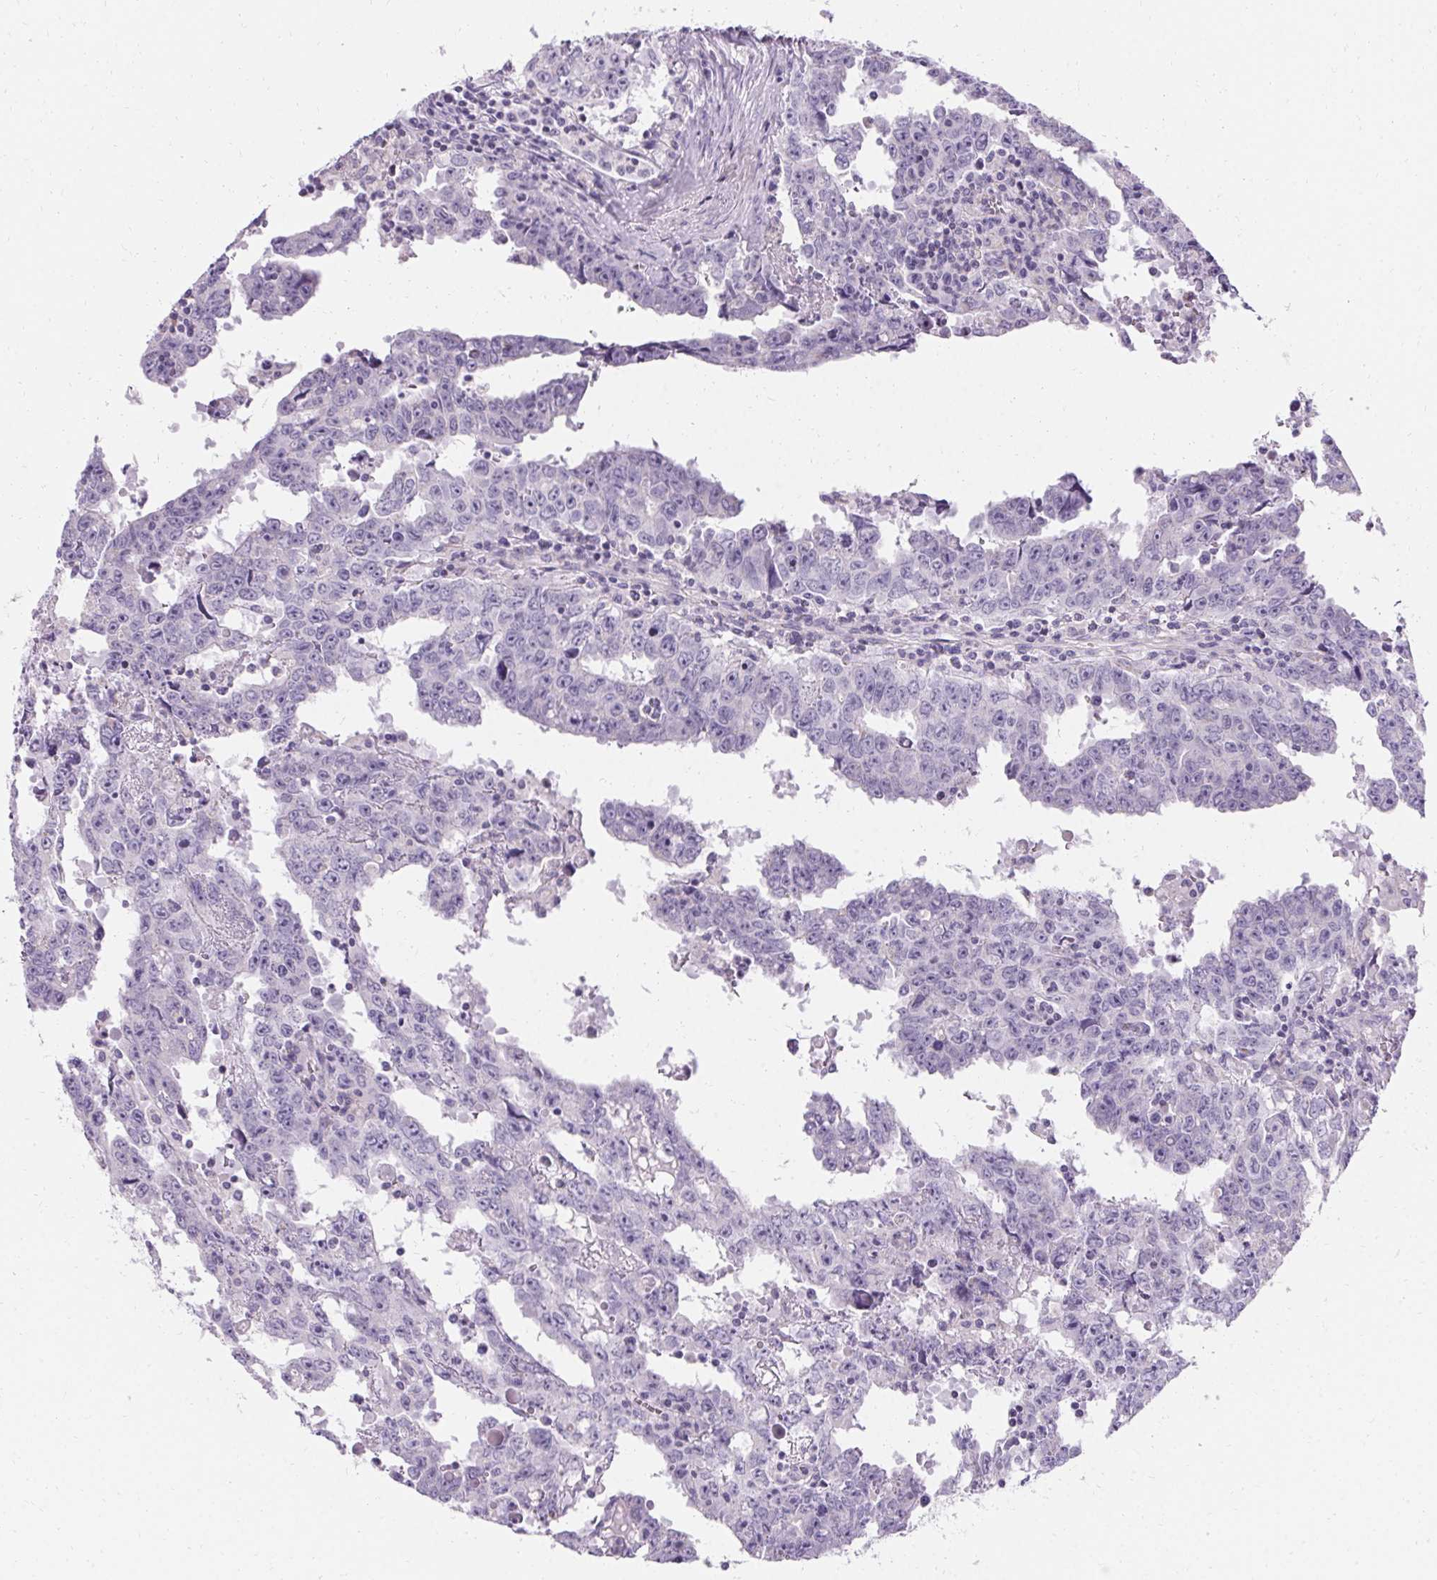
{"staining": {"intensity": "negative", "quantity": "none", "location": "none"}, "tissue": "testis cancer", "cell_type": "Tumor cells", "image_type": "cancer", "snomed": [{"axis": "morphology", "description": "Carcinoma, Embryonal, NOS"}, {"axis": "topography", "description": "Testis"}], "caption": "This histopathology image is of testis cancer (embryonal carcinoma) stained with immunohistochemistry to label a protein in brown with the nuclei are counter-stained blue. There is no expression in tumor cells.", "gene": "ASGR2", "patient": {"sex": "male", "age": 22}}